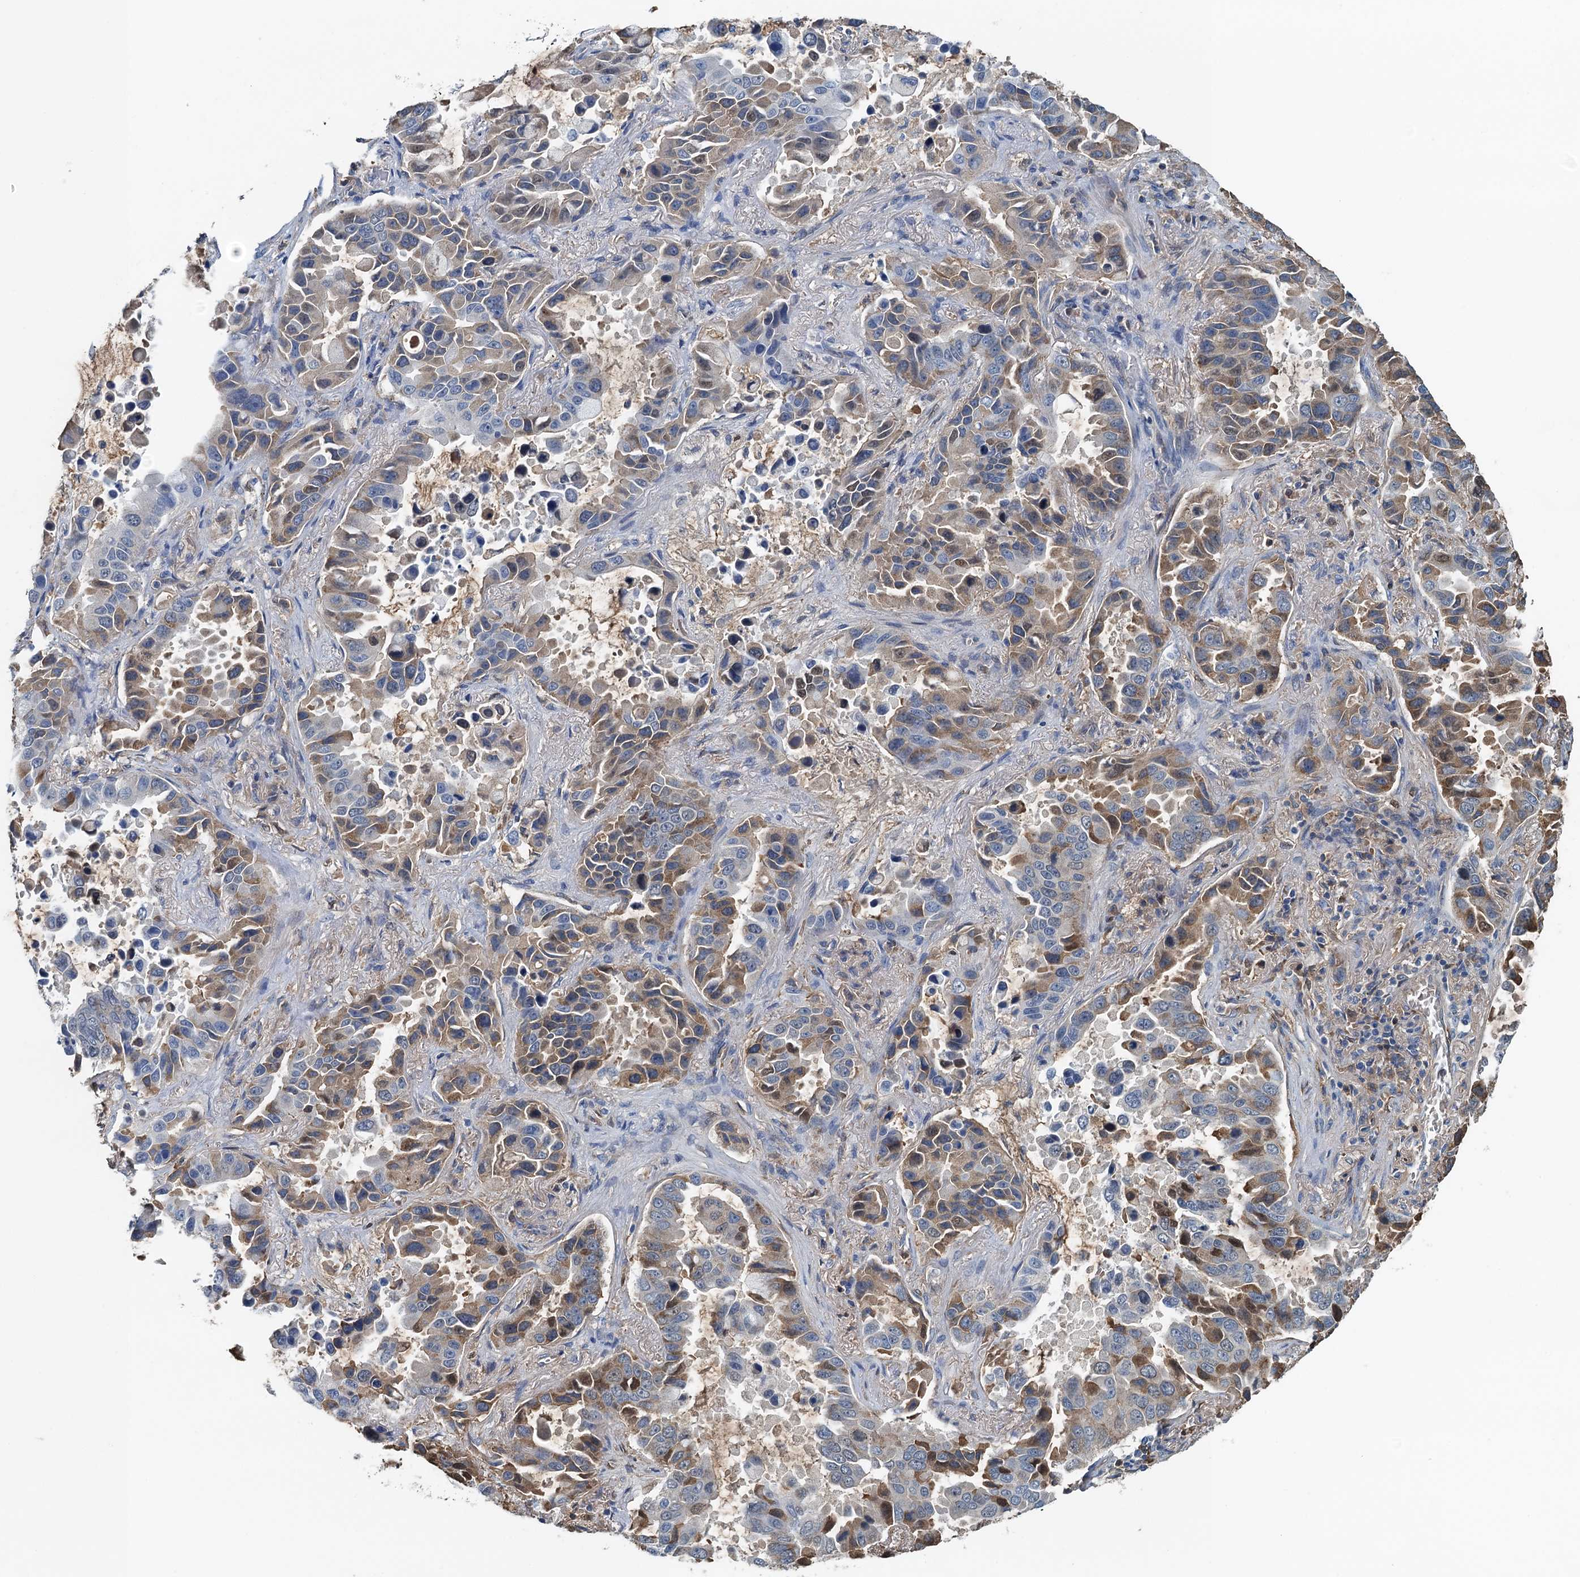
{"staining": {"intensity": "moderate", "quantity": "25%-75%", "location": "cytoplasmic/membranous,nuclear"}, "tissue": "lung cancer", "cell_type": "Tumor cells", "image_type": "cancer", "snomed": [{"axis": "morphology", "description": "Adenocarcinoma, NOS"}, {"axis": "topography", "description": "Lung"}], "caption": "A high-resolution micrograph shows immunohistochemistry (IHC) staining of lung cancer (adenocarcinoma), which reveals moderate cytoplasmic/membranous and nuclear expression in approximately 25%-75% of tumor cells.", "gene": "LSM14B", "patient": {"sex": "male", "age": 64}}